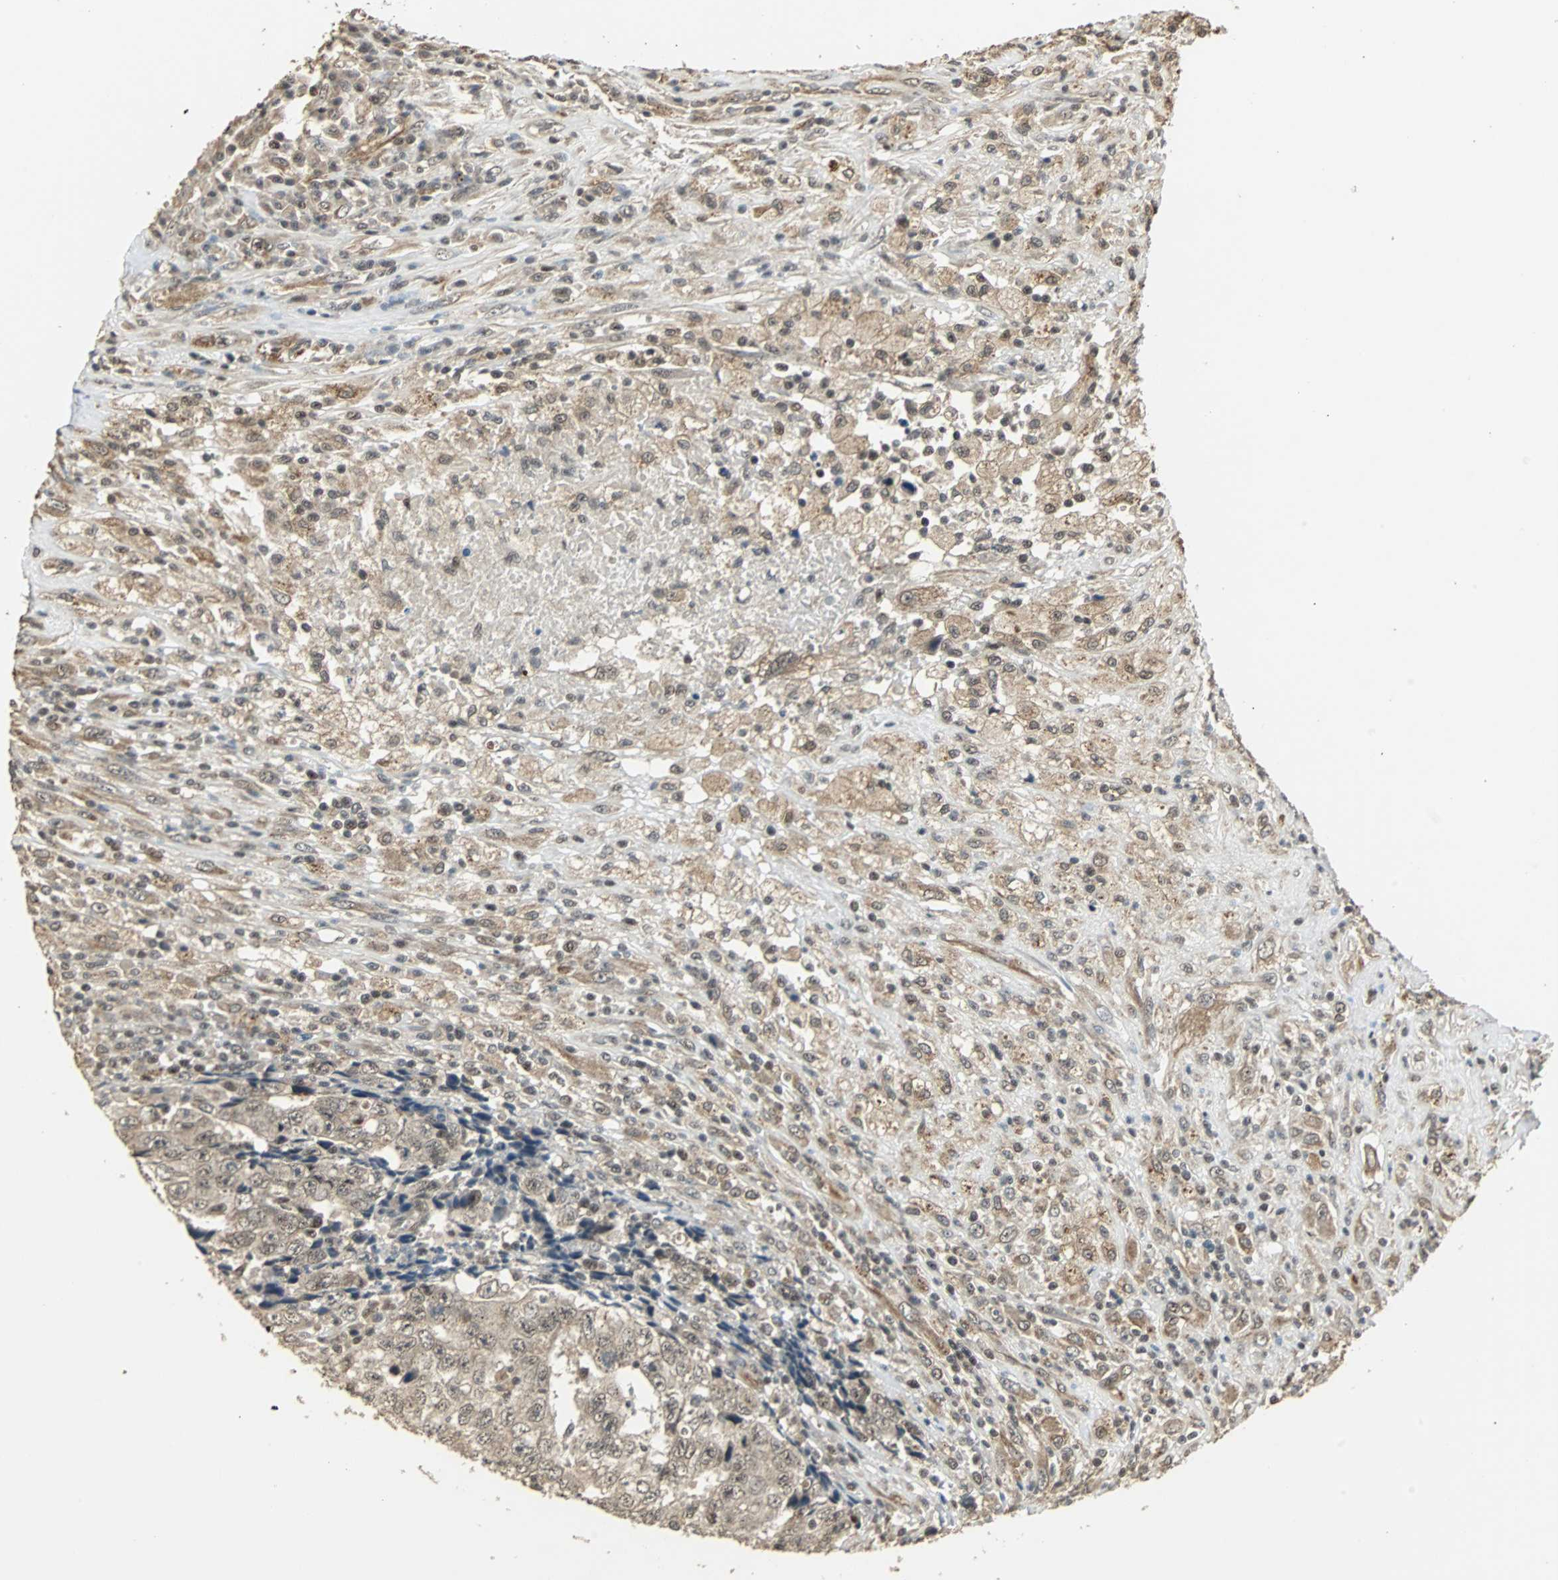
{"staining": {"intensity": "moderate", "quantity": ">75%", "location": "nuclear"}, "tissue": "testis cancer", "cell_type": "Tumor cells", "image_type": "cancer", "snomed": [{"axis": "morphology", "description": "Necrosis, NOS"}, {"axis": "morphology", "description": "Carcinoma, Embryonal, NOS"}, {"axis": "topography", "description": "Testis"}], "caption": "Immunohistochemistry of human testis embryonal carcinoma displays medium levels of moderate nuclear staining in approximately >75% of tumor cells. (Brightfield microscopy of DAB IHC at high magnification).", "gene": "MED4", "patient": {"sex": "male", "age": 19}}